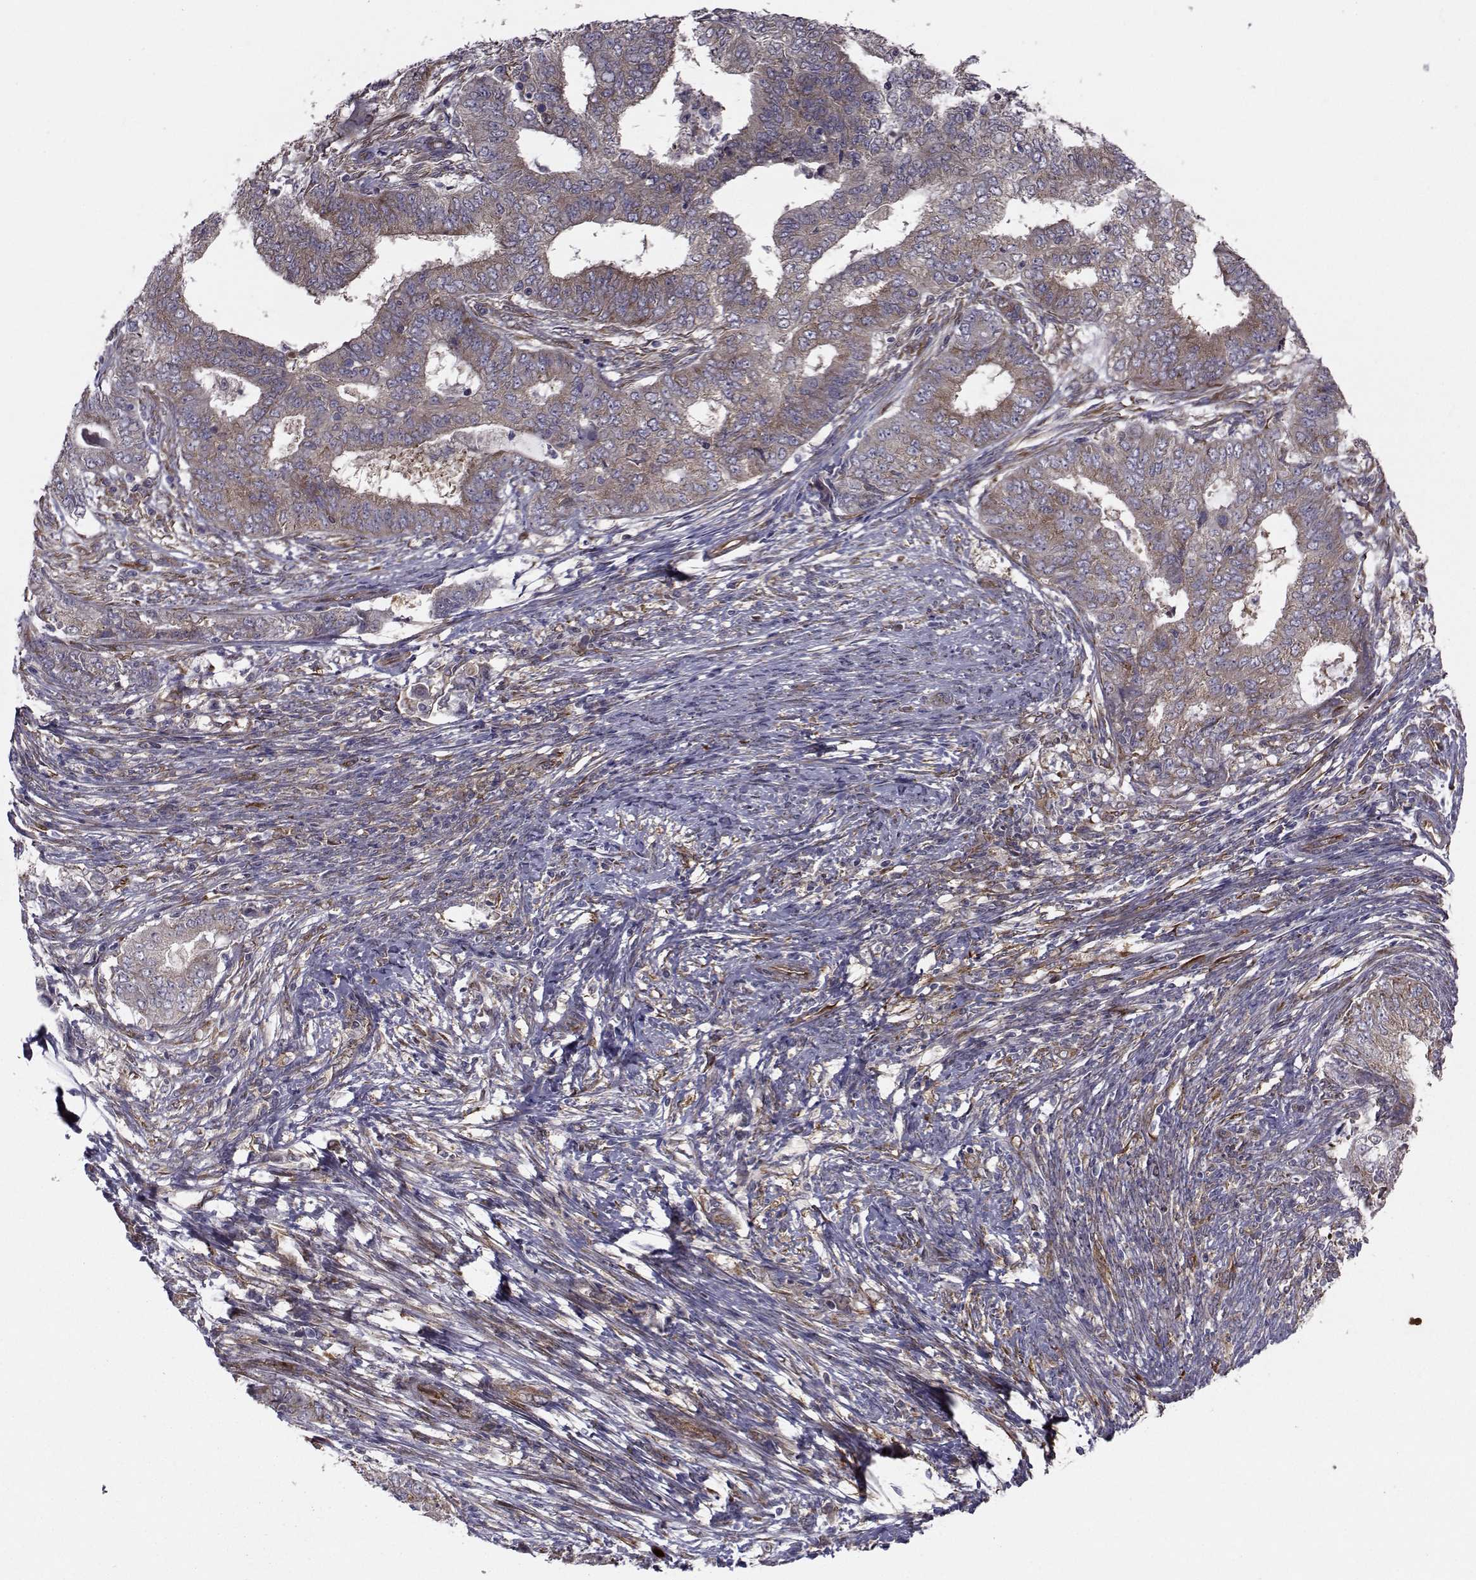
{"staining": {"intensity": "moderate", "quantity": "25%-75%", "location": "cytoplasmic/membranous"}, "tissue": "endometrial cancer", "cell_type": "Tumor cells", "image_type": "cancer", "snomed": [{"axis": "morphology", "description": "Adenocarcinoma, NOS"}, {"axis": "topography", "description": "Endometrium"}], "caption": "This micrograph reveals adenocarcinoma (endometrial) stained with immunohistochemistry to label a protein in brown. The cytoplasmic/membranous of tumor cells show moderate positivity for the protein. Nuclei are counter-stained blue.", "gene": "TRIP10", "patient": {"sex": "female", "age": 62}}